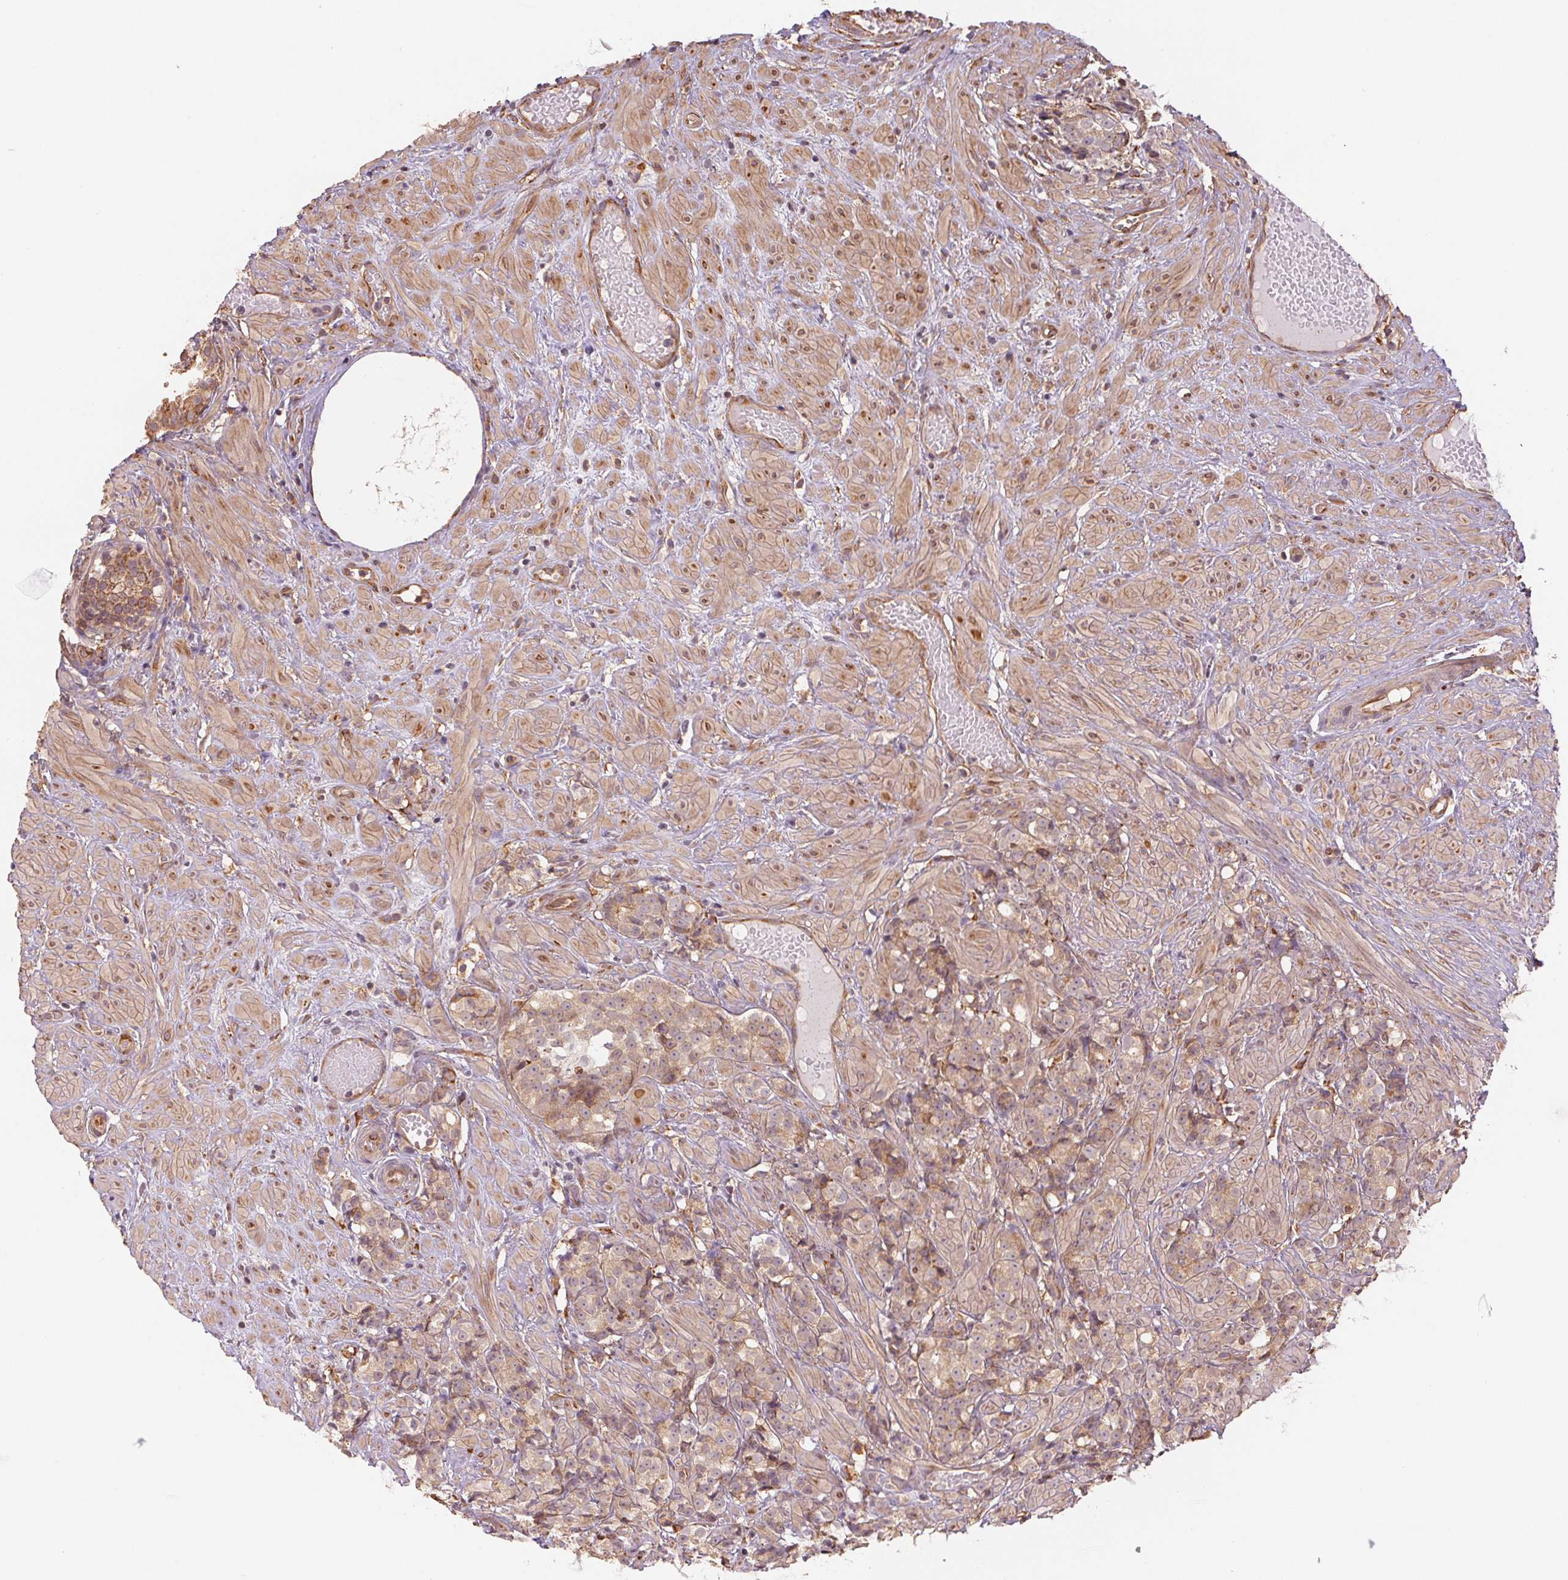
{"staining": {"intensity": "weak", "quantity": ">75%", "location": "cytoplasmic/membranous"}, "tissue": "prostate cancer", "cell_type": "Tumor cells", "image_type": "cancer", "snomed": [{"axis": "morphology", "description": "Adenocarcinoma, High grade"}, {"axis": "topography", "description": "Prostate"}], "caption": "Protein expression analysis of human prostate cancer reveals weak cytoplasmic/membranous staining in approximately >75% of tumor cells. (IHC, brightfield microscopy, high magnification).", "gene": "C6orf163", "patient": {"sex": "male", "age": 81}}